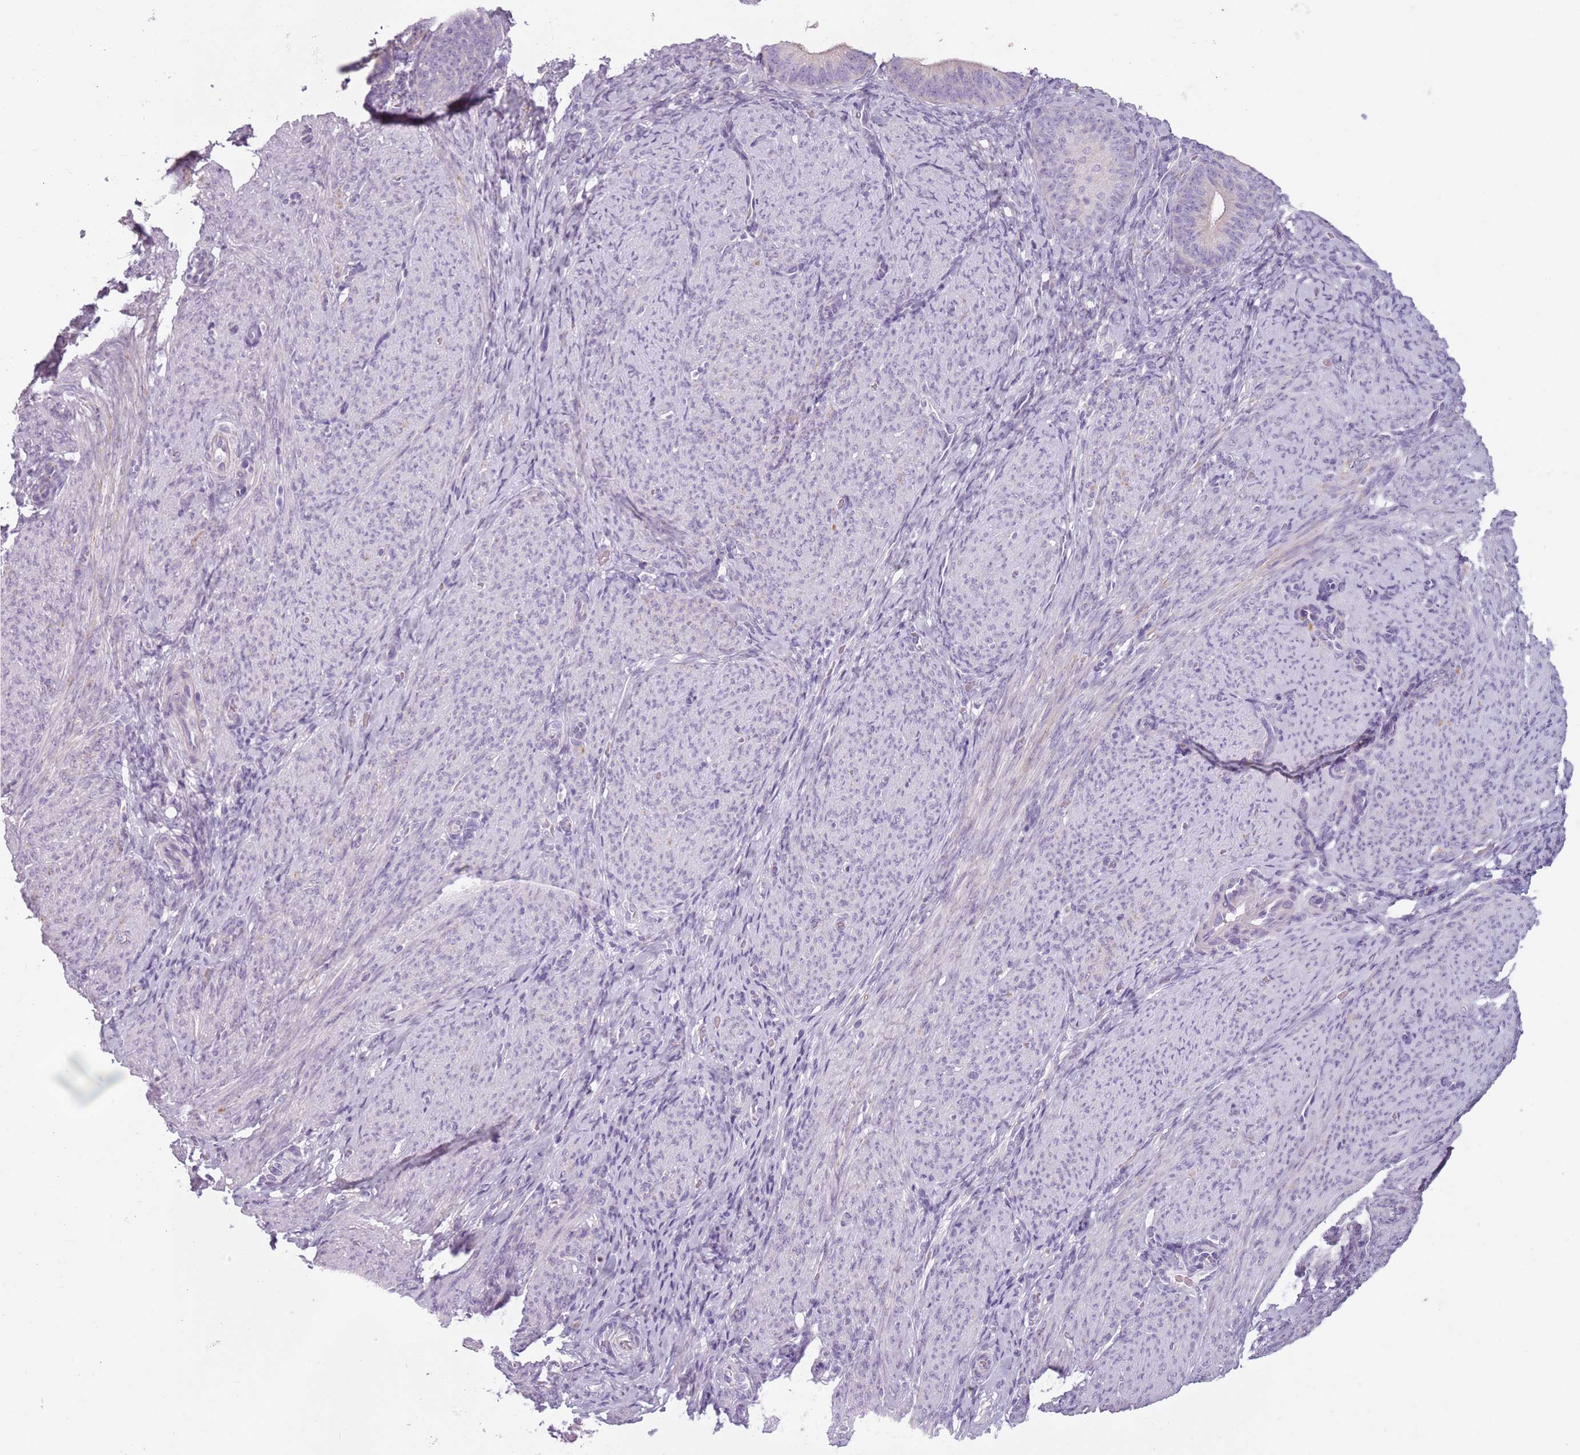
{"staining": {"intensity": "negative", "quantity": "none", "location": "none"}, "tissue": "endometrium", "cell_type": "Cells in endometrial stroma", "image_type": "normal", "snomed": [{"axis": "morphology", "description": "Normal tissue, NOS"}, {"axis": "topography", "description": "Endometrium"}], "caption": "Micrograph shows no significant protein expression in cells in endometrial stroma of normal endometrium. (DAB IHC with hematoxylin counter stain).", "gene": "MEGF8", "patient": {"sex": "female", "age": 65}}